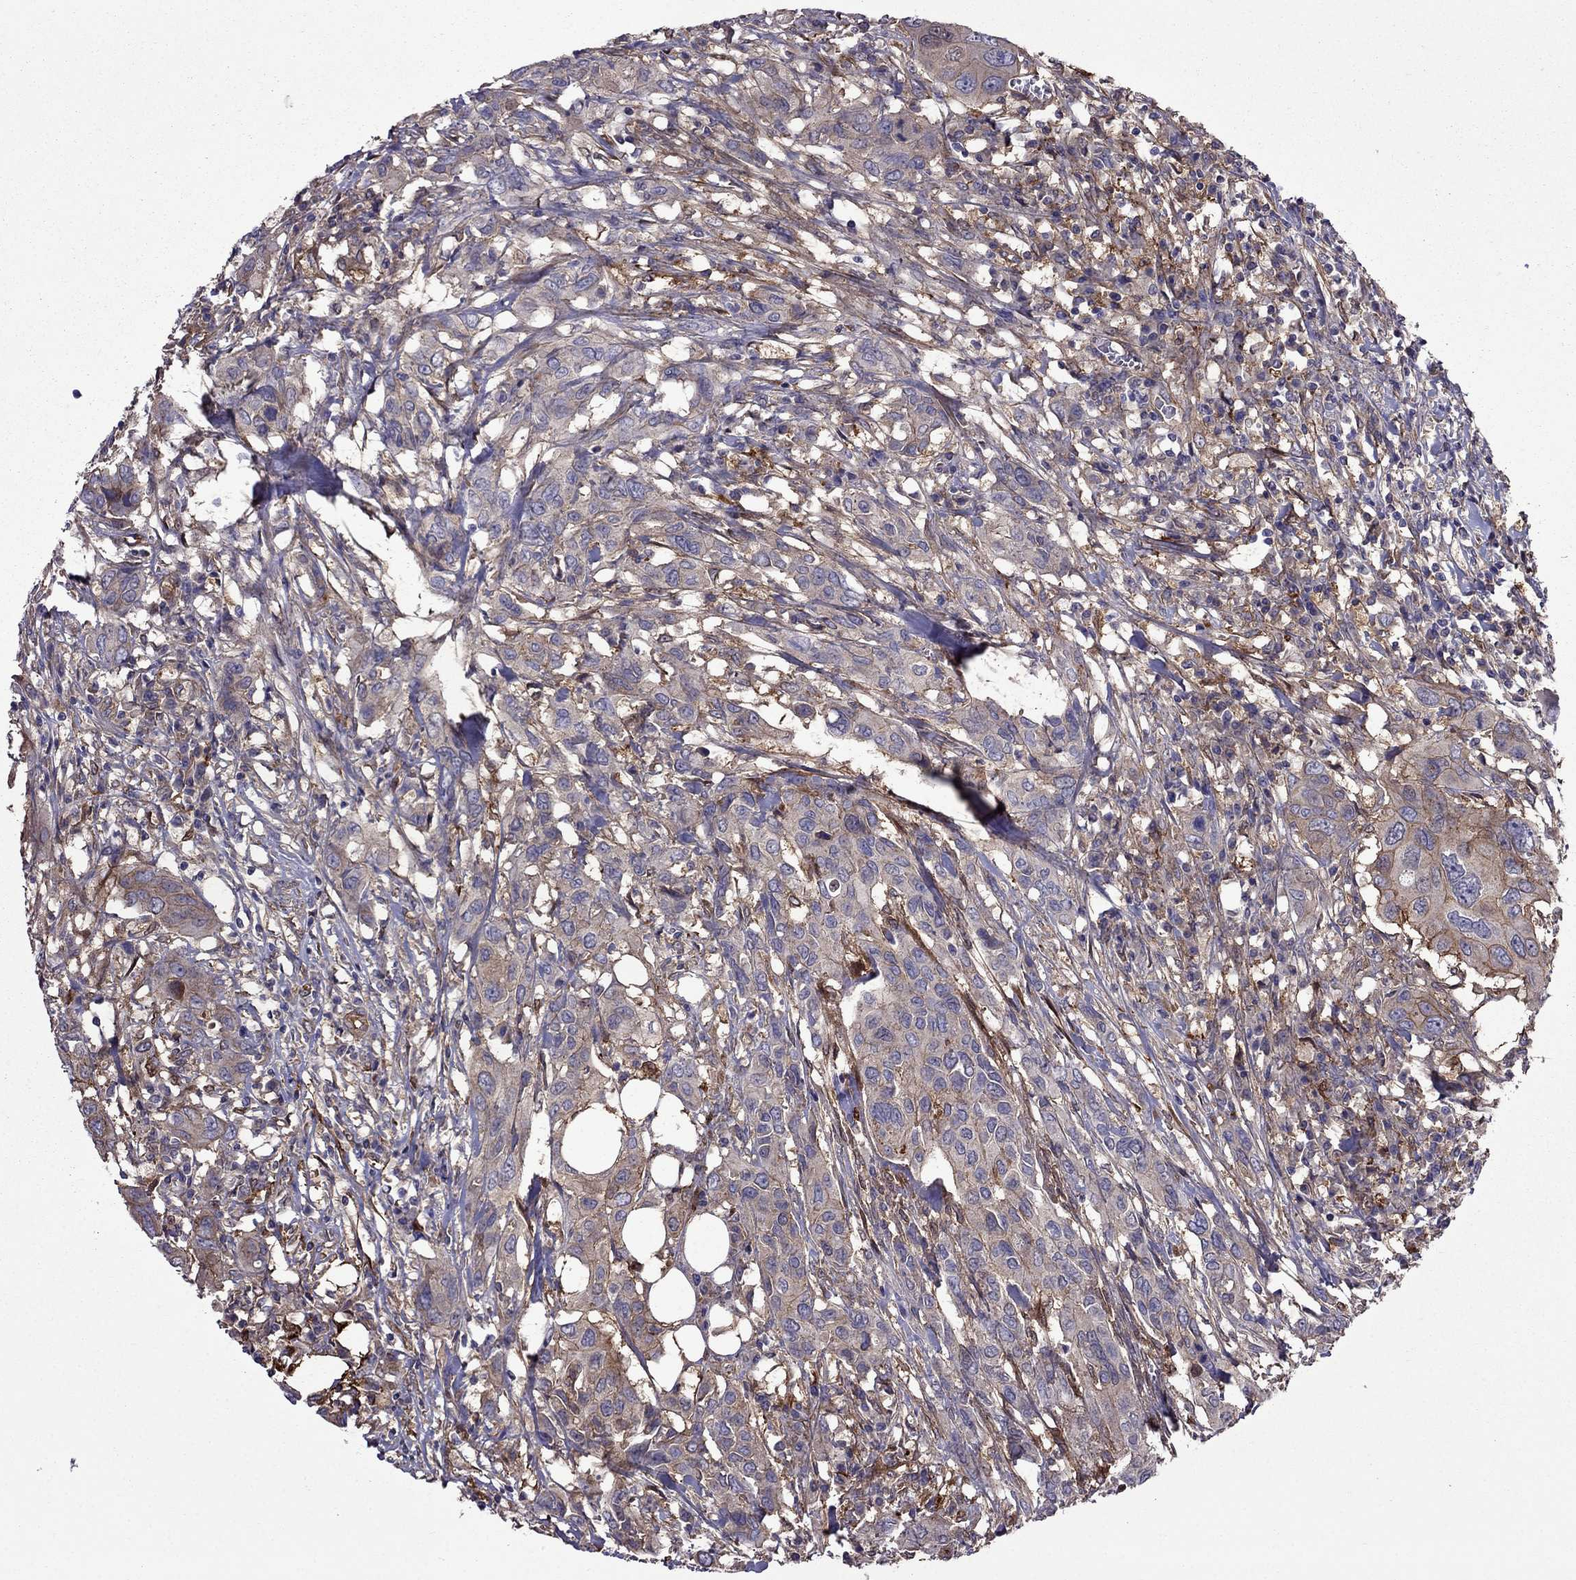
{"staining": {"intensity": "moderate", "quantity": ">75%", "location": "cytoplasmic/membranous"}, "tissue": "urothelial cancer", "cell_type": "Tumor cells", "image_type": "cancer", "snomed": [{"axis": "morphology", "description": "Urothelial carcinoma, NOS"}, {"axis": "morphology", "description": "Urothelial carcinoma, High grade"}, {"axis": "topography", "description": "Urinary bladder"}], "caption": "This is an image of immunohistochemistry (IHC) staining of urothelial cancer, which shows moderate staining in the cytoplasmic/membranous of tumor cells.", "gene": "ITGB1", "patient": {"sex": "male", "age": 63}}